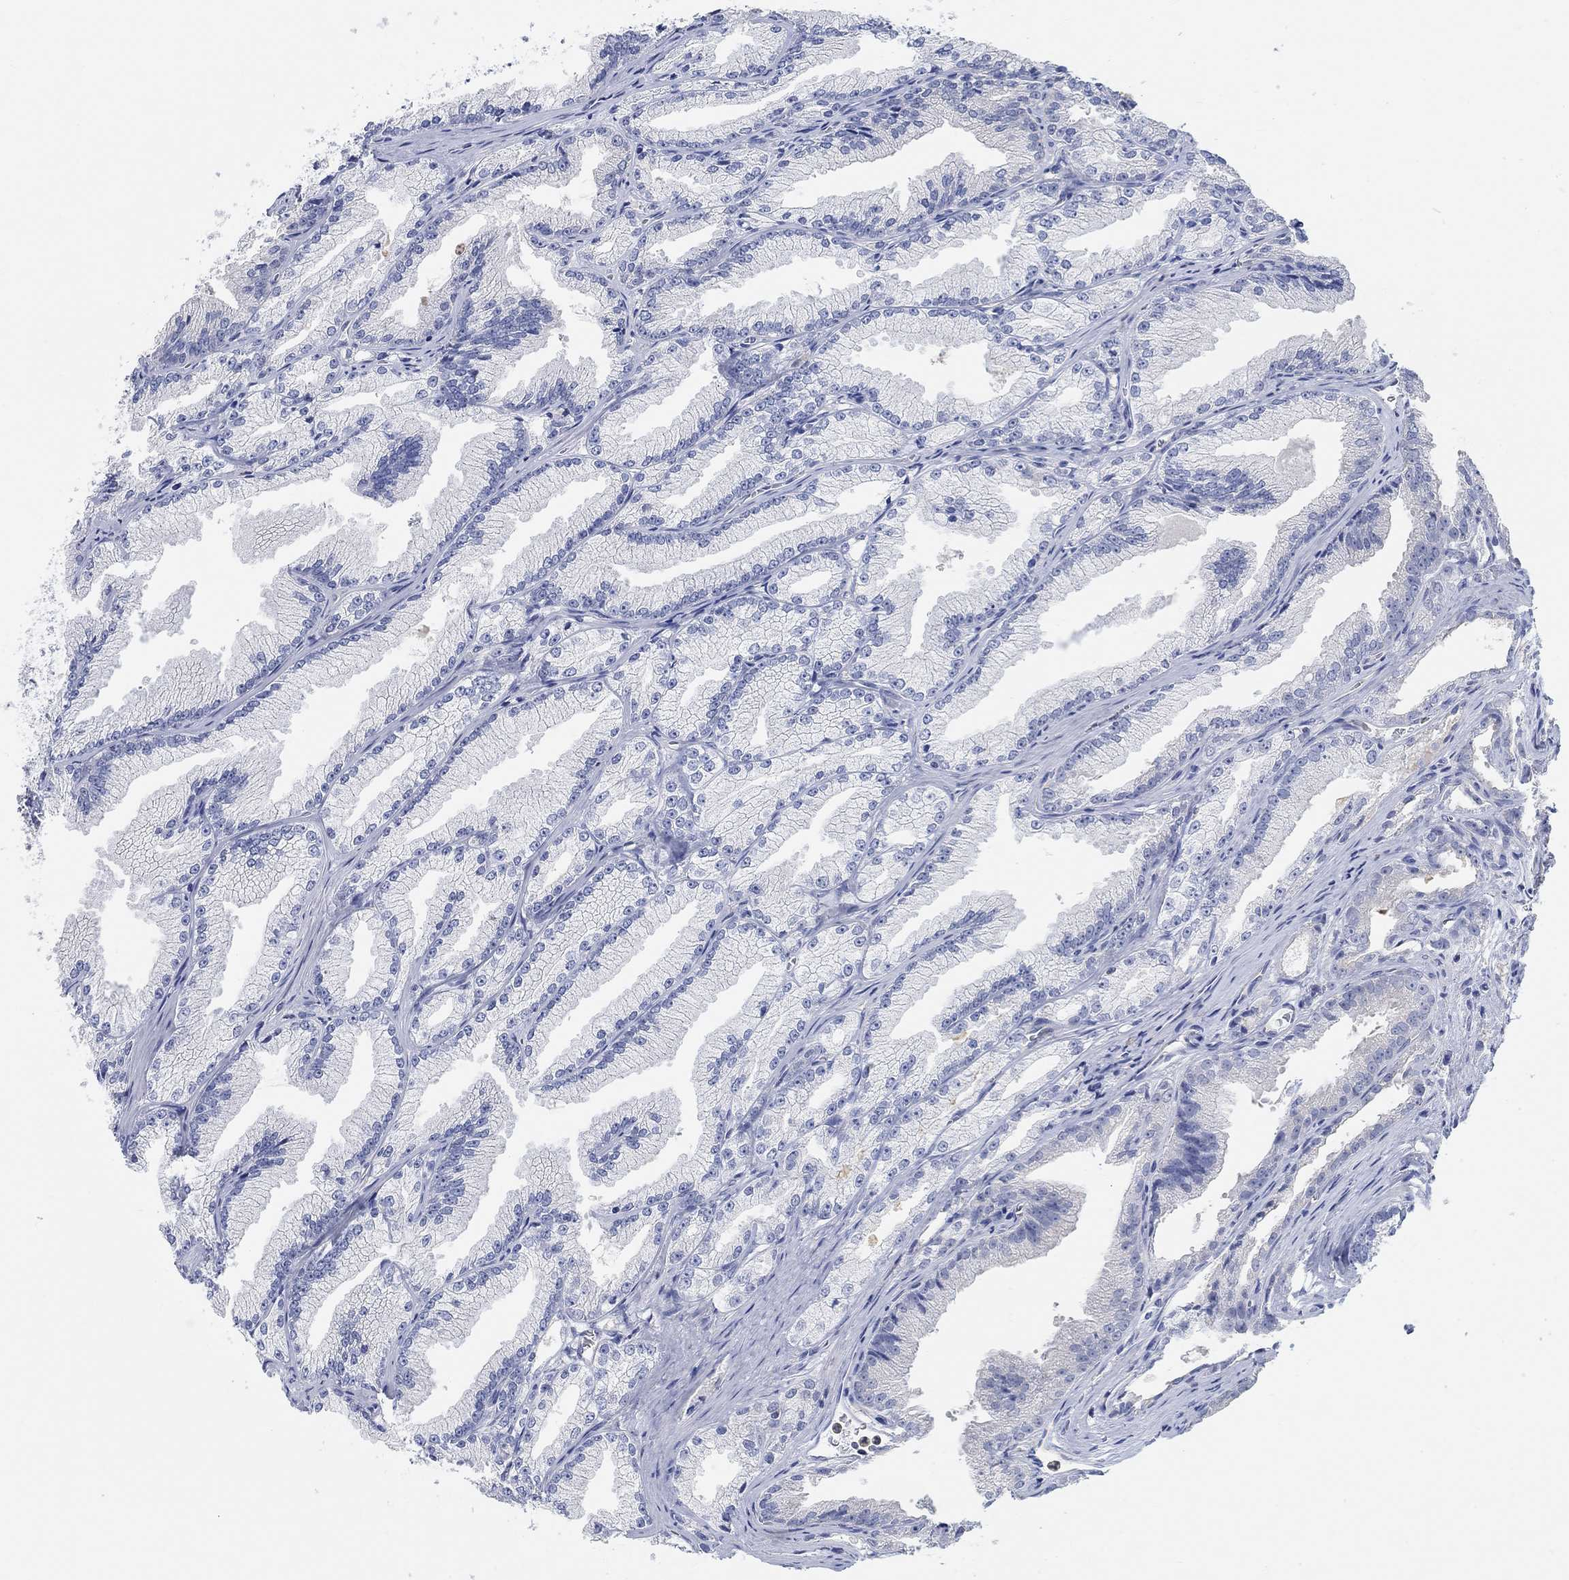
{"staining": {"intensity": "negative", "quantity": "none", "location": "none"}, "tissue": "prostate cancer", "cell_type": "Tumor cells", "image_type": "cancer", "snomed": [{"axis": "morphology", "description": "Adenocarcinoma, NOS"}, {"axis": "morphology", "description": "Adenocarcinoma, High grade"}, {"axis": "topography", "description": "Prostate"}], "caption": "Immunohistochemistry (IHC) micrograph of prostate cancer (adenocarcinoma) stained for a protein (brown), which shows no expression in tumor cells.", "gene": "NLRP14", "patient": {"sex": "male", "age": 70}}